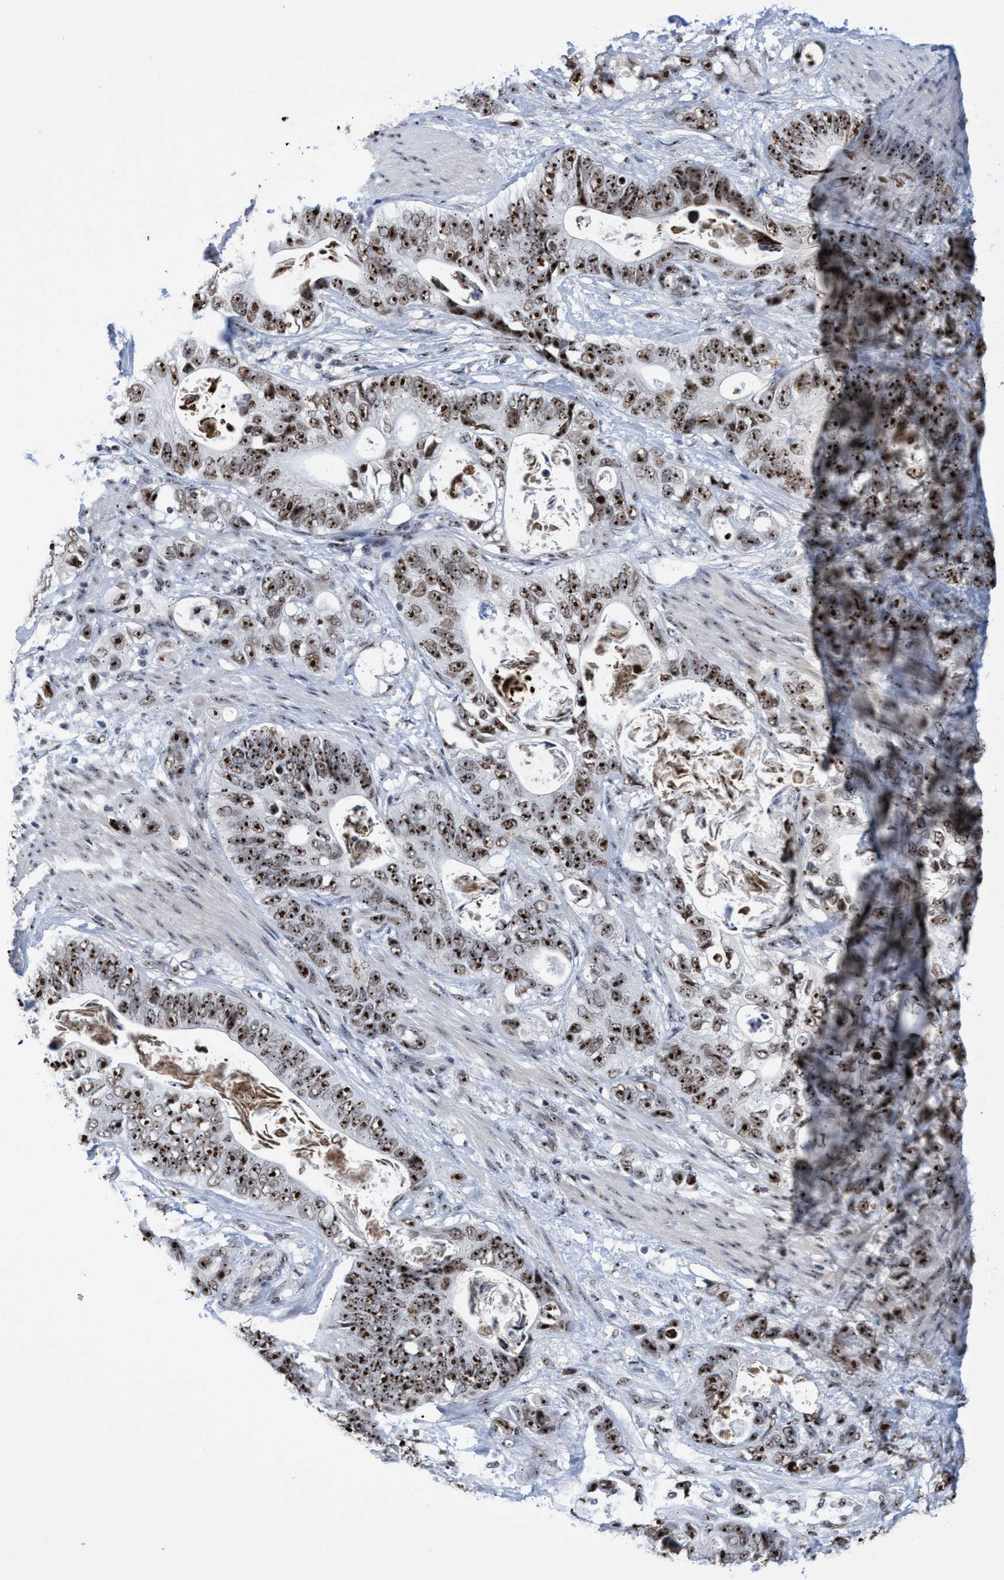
{"staining": {"intensity": "strong", "quantity": ">75%", "location": "nuclear"}, "tissue": "stomach cancer", "cell_type": "Tumor cells", "image_type": "cancer", "snomed": [{"axis": "morphology", "description": "Normal tissue, NOS"}, {"axis": "morphology", "description": "Adenocarcinoma, NOS"}, {"axis": "topography", "description": "Stomach"}], "caption": "Tumor cells exhibit high levels of strong nuclear staining in about >75% of cells in human stomach cancer.", "gene": "EFCAB10", "patient": {"sex": "female", "age": 89}}